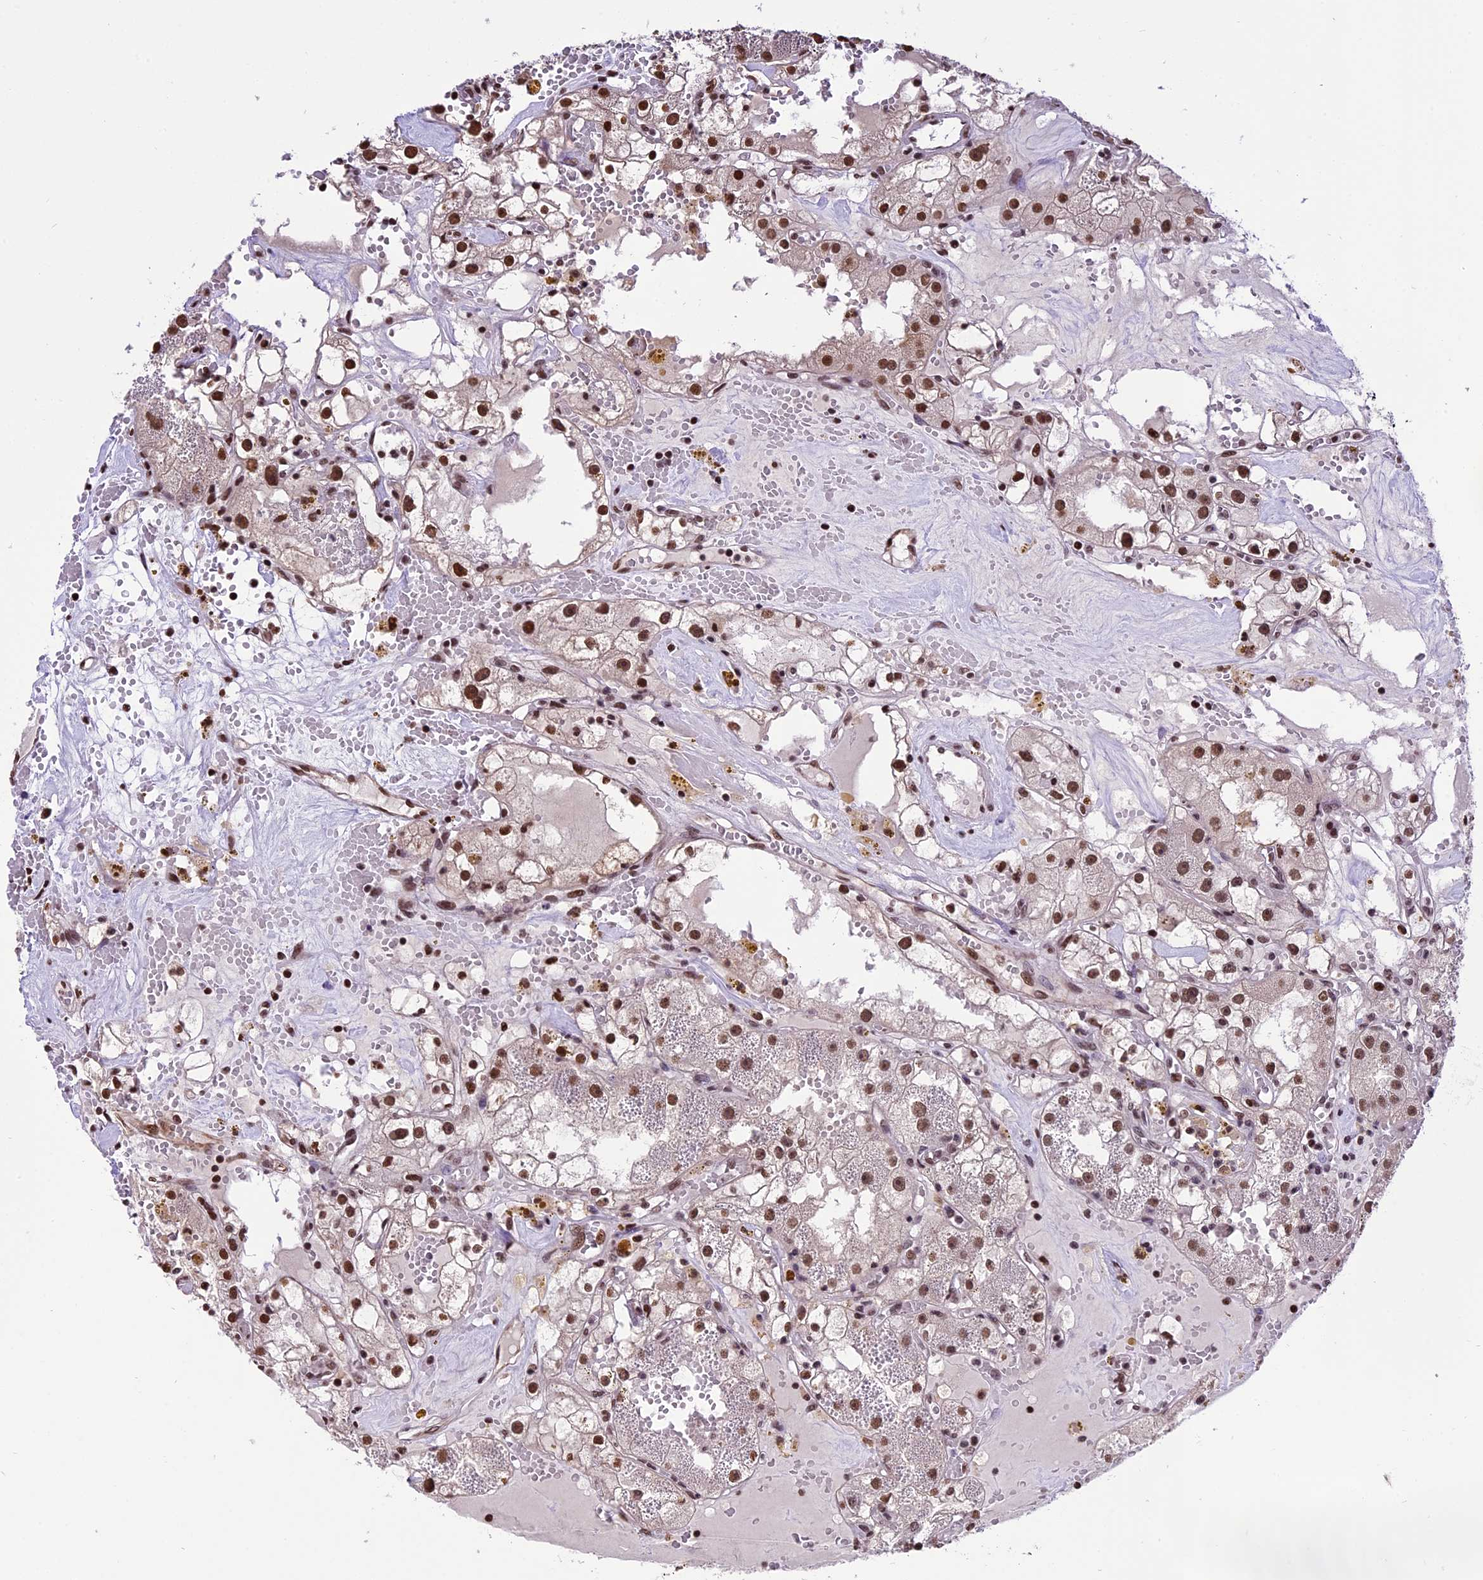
{"staining": {"intensity": "strong", "quantity": "25%-75%", "location": "nuclear"}, "tissue": "renal cancer", "cell_type": "Tumor cells", "image_type": "cancer", "snomed": [{"axis": "morphology", "description": "Adenocarcinoma, NOS"}, {"axis": "topography", "description": "Kidney"}], "caption": "Adenocarcinoma (renal) stained with immunohistochemistry displays strong nuclear positivity in about 25%-75% of tumor cells. (DAB = brown stain, brightfield microscopy at high magnification).", "gene": "POLR3E", "patient": {"sex": "male", "age": 56}}